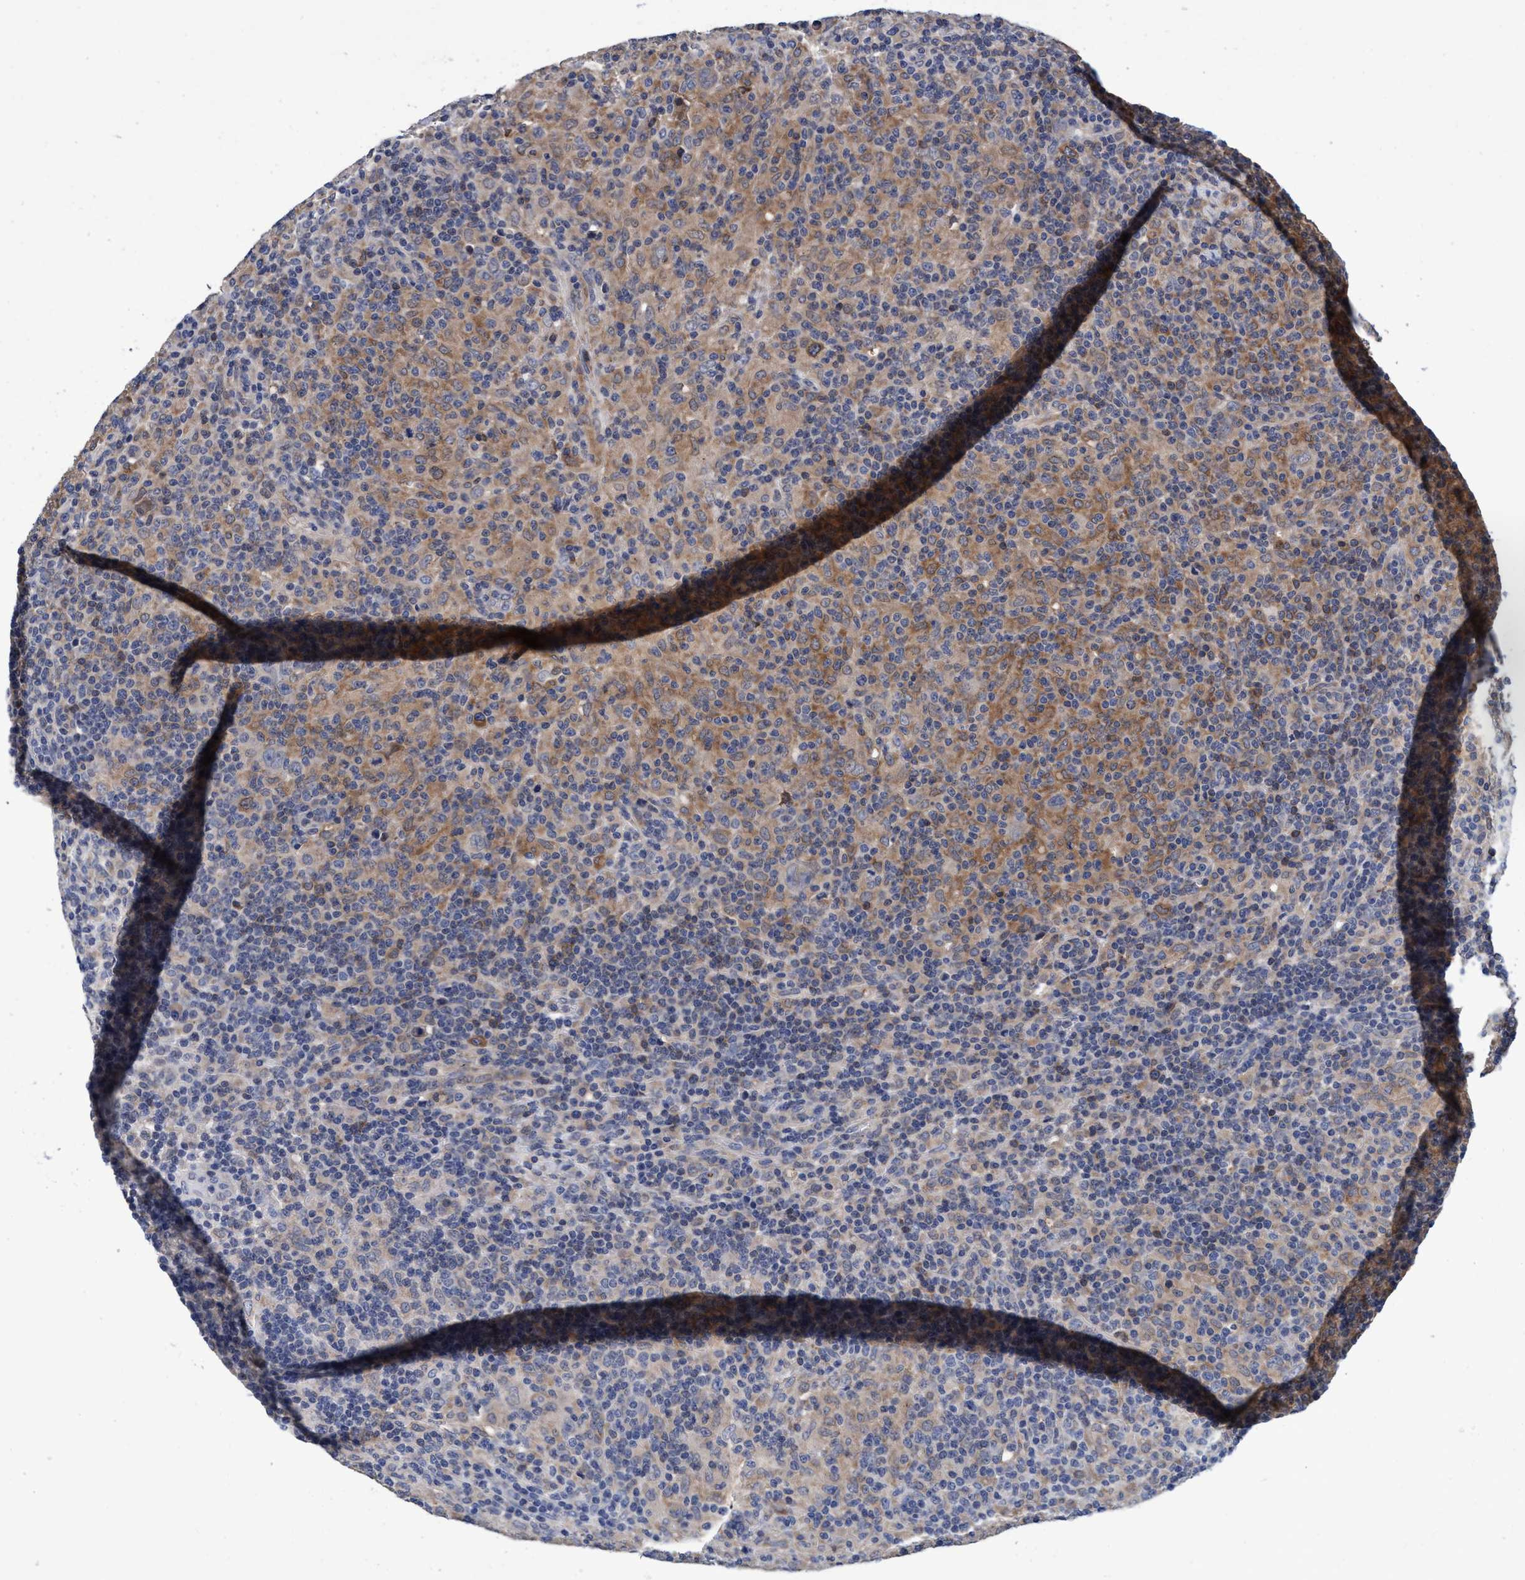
{"staining": {"intensity": "weak", "quantity": "25%-75%", "location": "cytoplasmic/membranous"}, "tissue": "lymphoma", "cell_type": "Tumor cells", "image_type": "cancer", "snomed": [{"axis": "morphology", "description": "Hodgkin's disease, NOS"}, {"axis": "topography", "description": "Lymph node"}], "caption": "Immunohistochemical staining of lymphoma displays low levels of weak cytoplasmic/membranous positivity in about 25%-75% of tumor cells.", "gene": "CALCOCO2", "patient": {"sex": "male", "age": 70}}